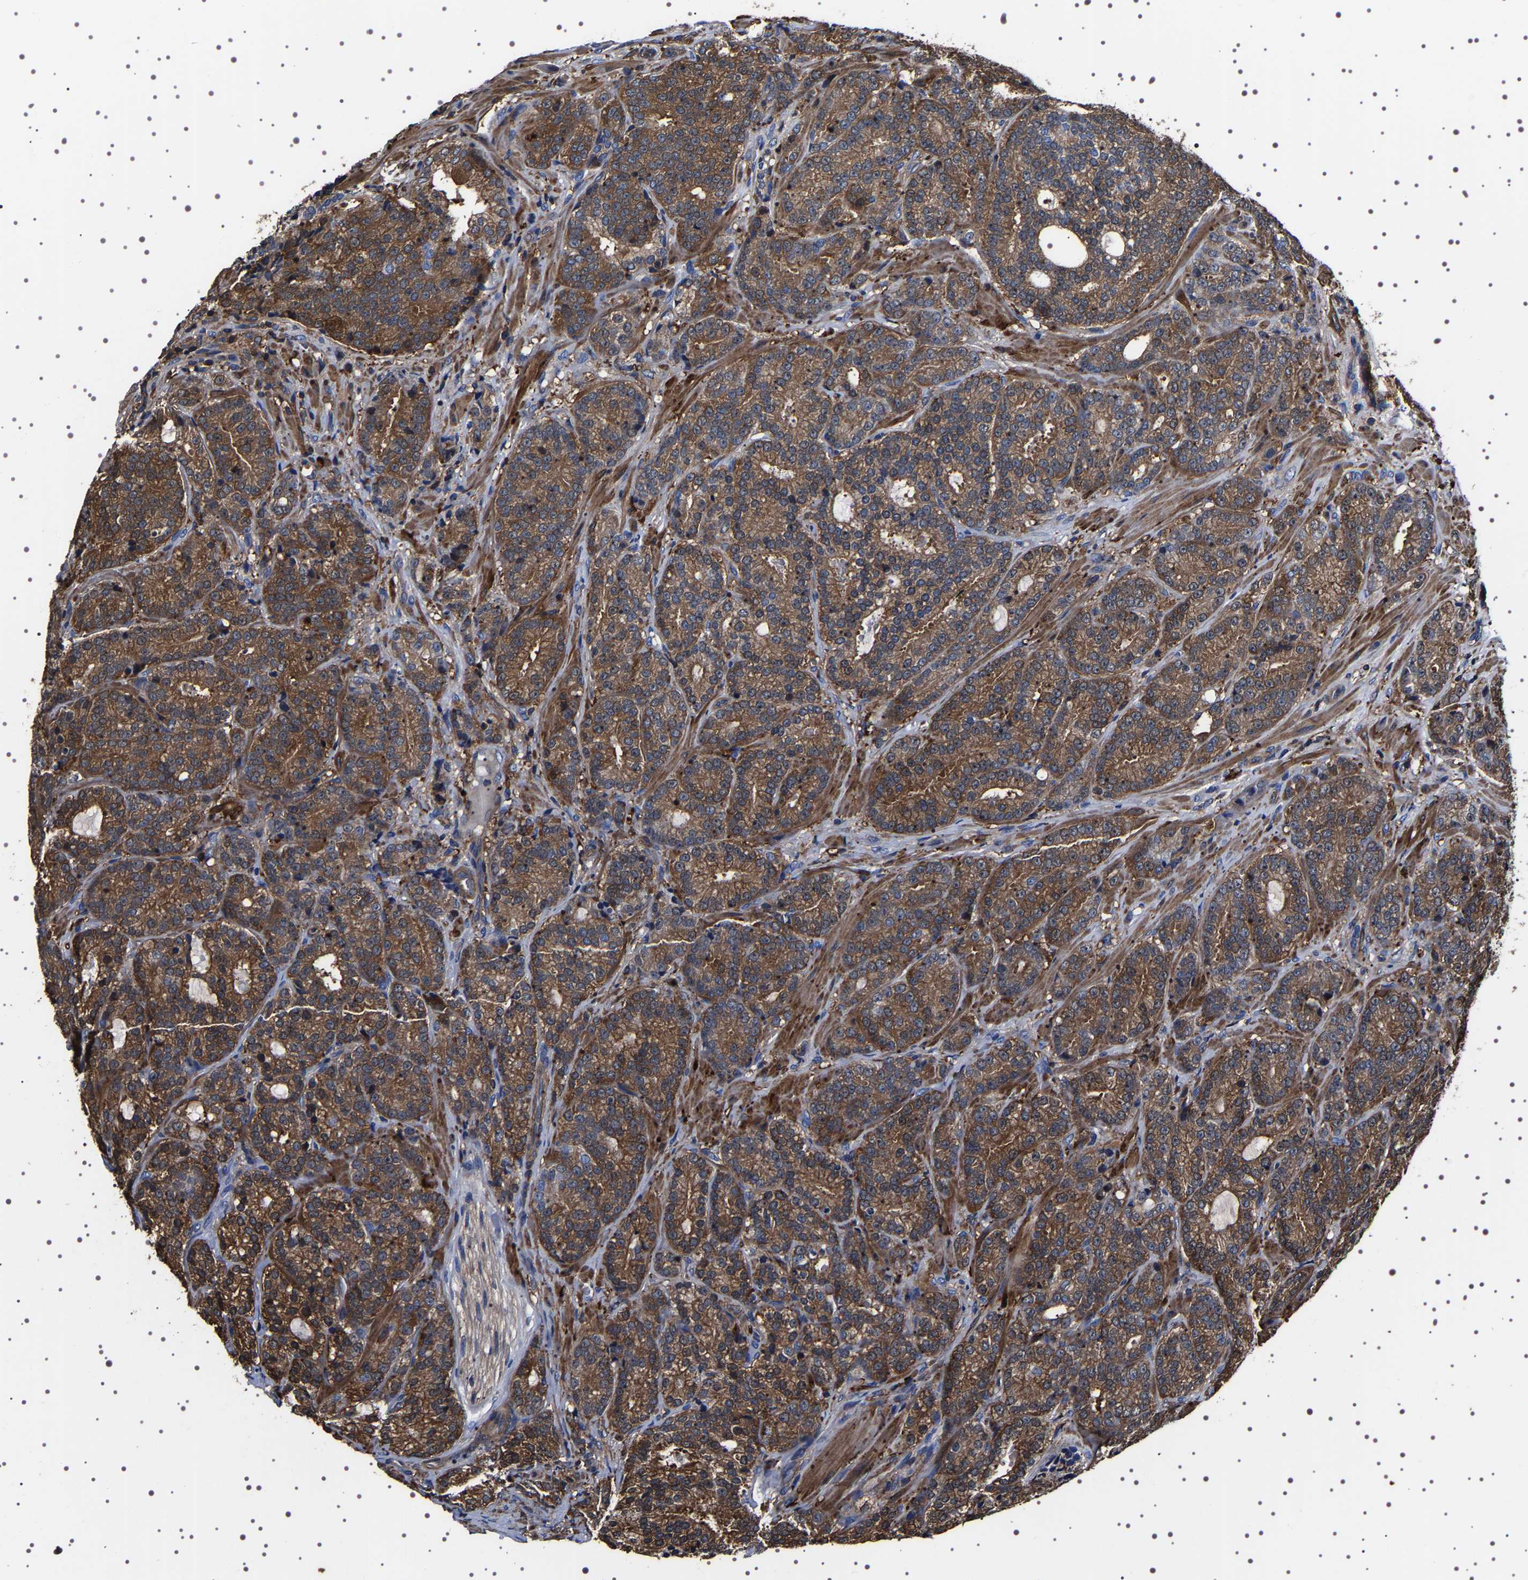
{"staining": {"intensity": "moderate", "quantity": ">75%", "location": "cytoplasmic/membranous"}, "tissue": "prostate cancer", "cell_type": "Tumor cells", "image_type": "cancer", "snomed": [{"axis": "morphology", "description": "Adenocarcinoma, High grade"}, {"axis": "topography", "description": "Prostate"}], "caption": "Immunohistochemical staining of human adenocarcinoma (high-grade) (prostate) displays medium levels of moderate cytoplasmic/membranous staining in approximately >75% of tumor cells.", "gene": "WDR1", "patient": {"sex": "male", "age": 61}}